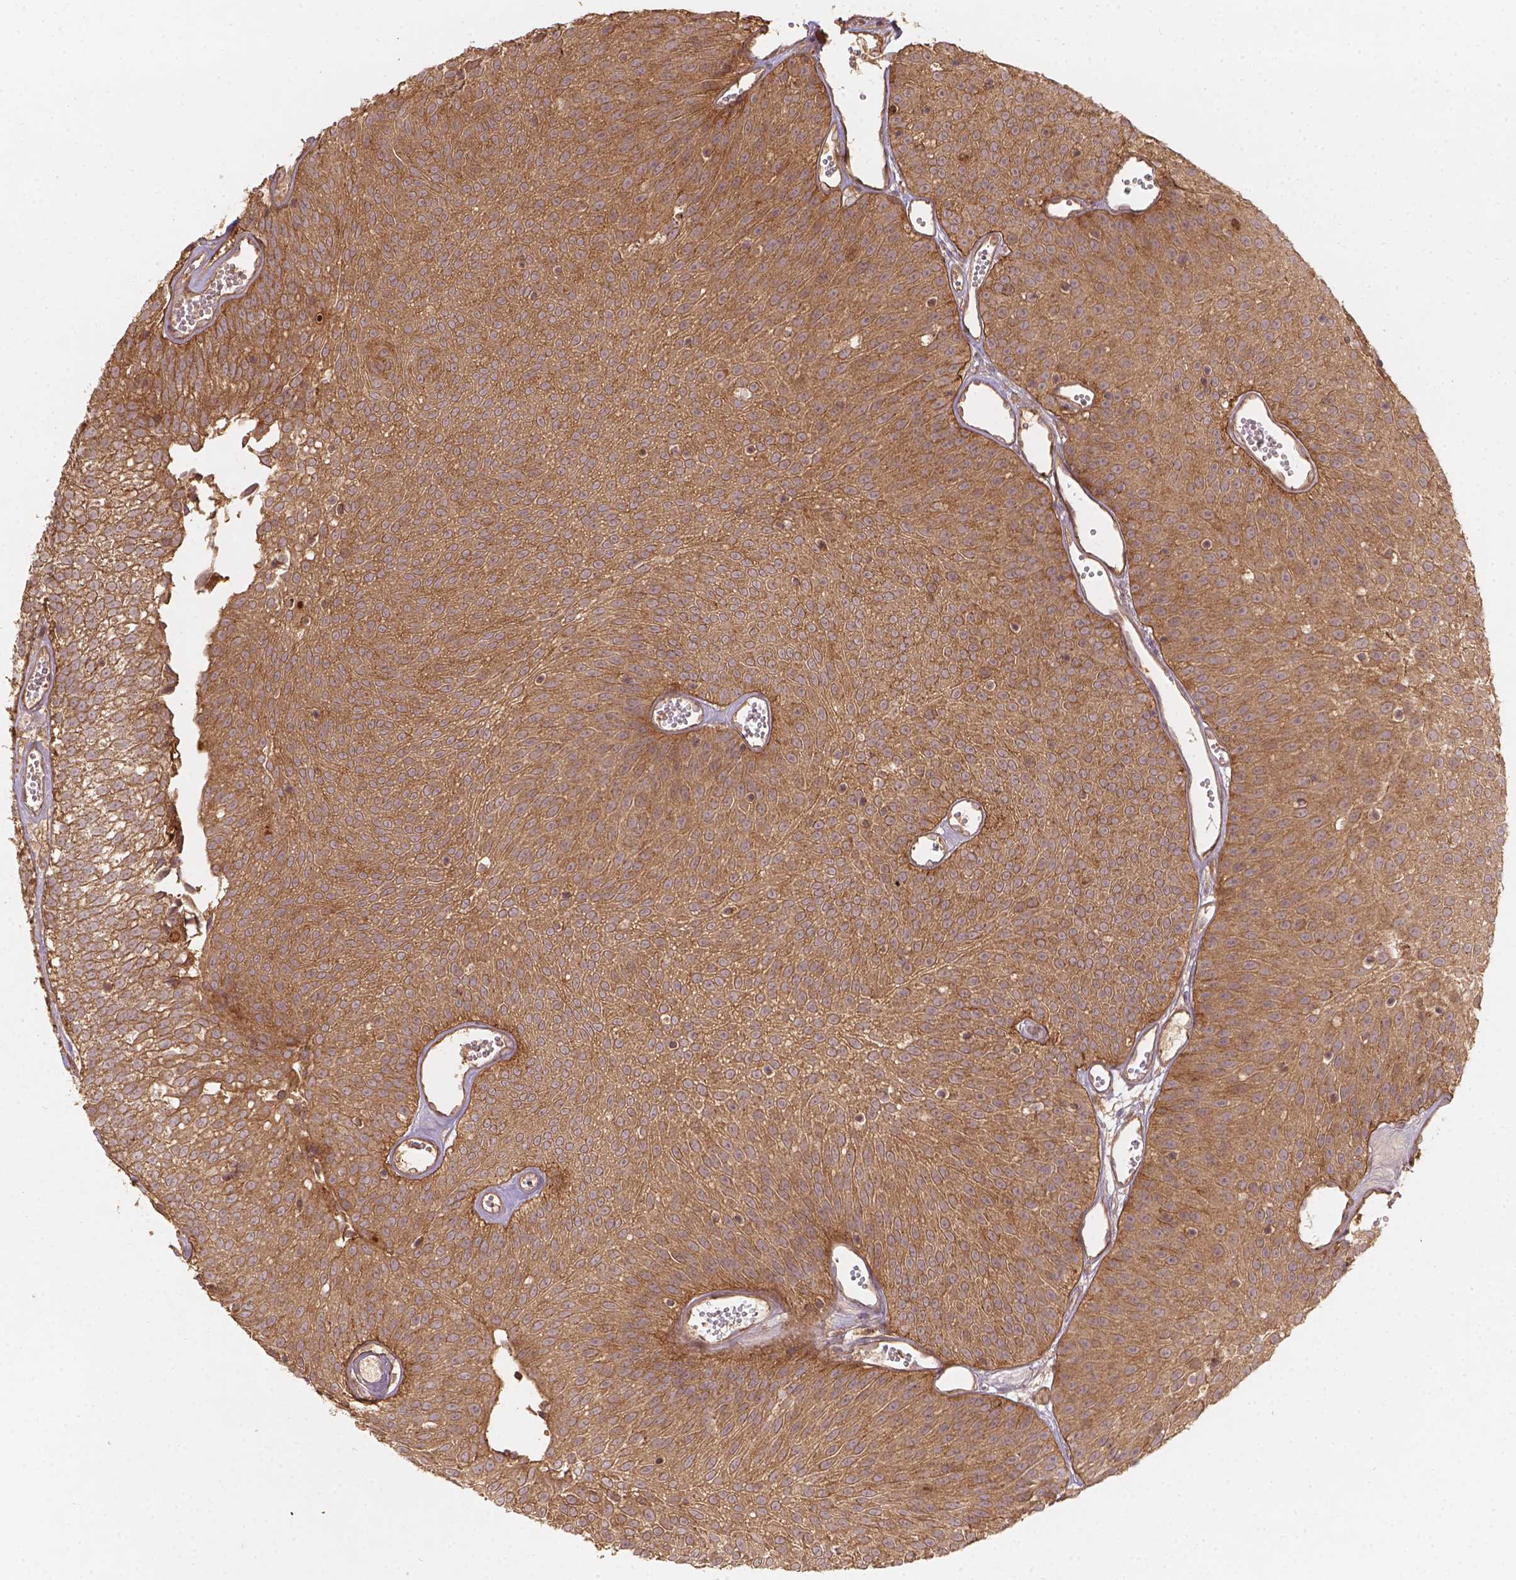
{"staining": {"intensity": "moderate", "quantity": ">75%", "location": "cytoplasmic/membranous"}, "tissue": "urothelial cancer", "cell_type": "Tumor cells", "image_type": "cancer", "snomed": [{"axis": "morphology", "description": "Urothelial carcinoma, Low grade"}, {"axis": "topography", "description": "Urinary bladder"}], "caption": "Immunohistochemical staining of human low-grade urothelial carcinoma reveals medium levels of moderate cytoplasmic/membranous protein staining in about >75% of tumor cells.", "gene": "XPR1", "patient": {"sex": "male", "age": 52}}